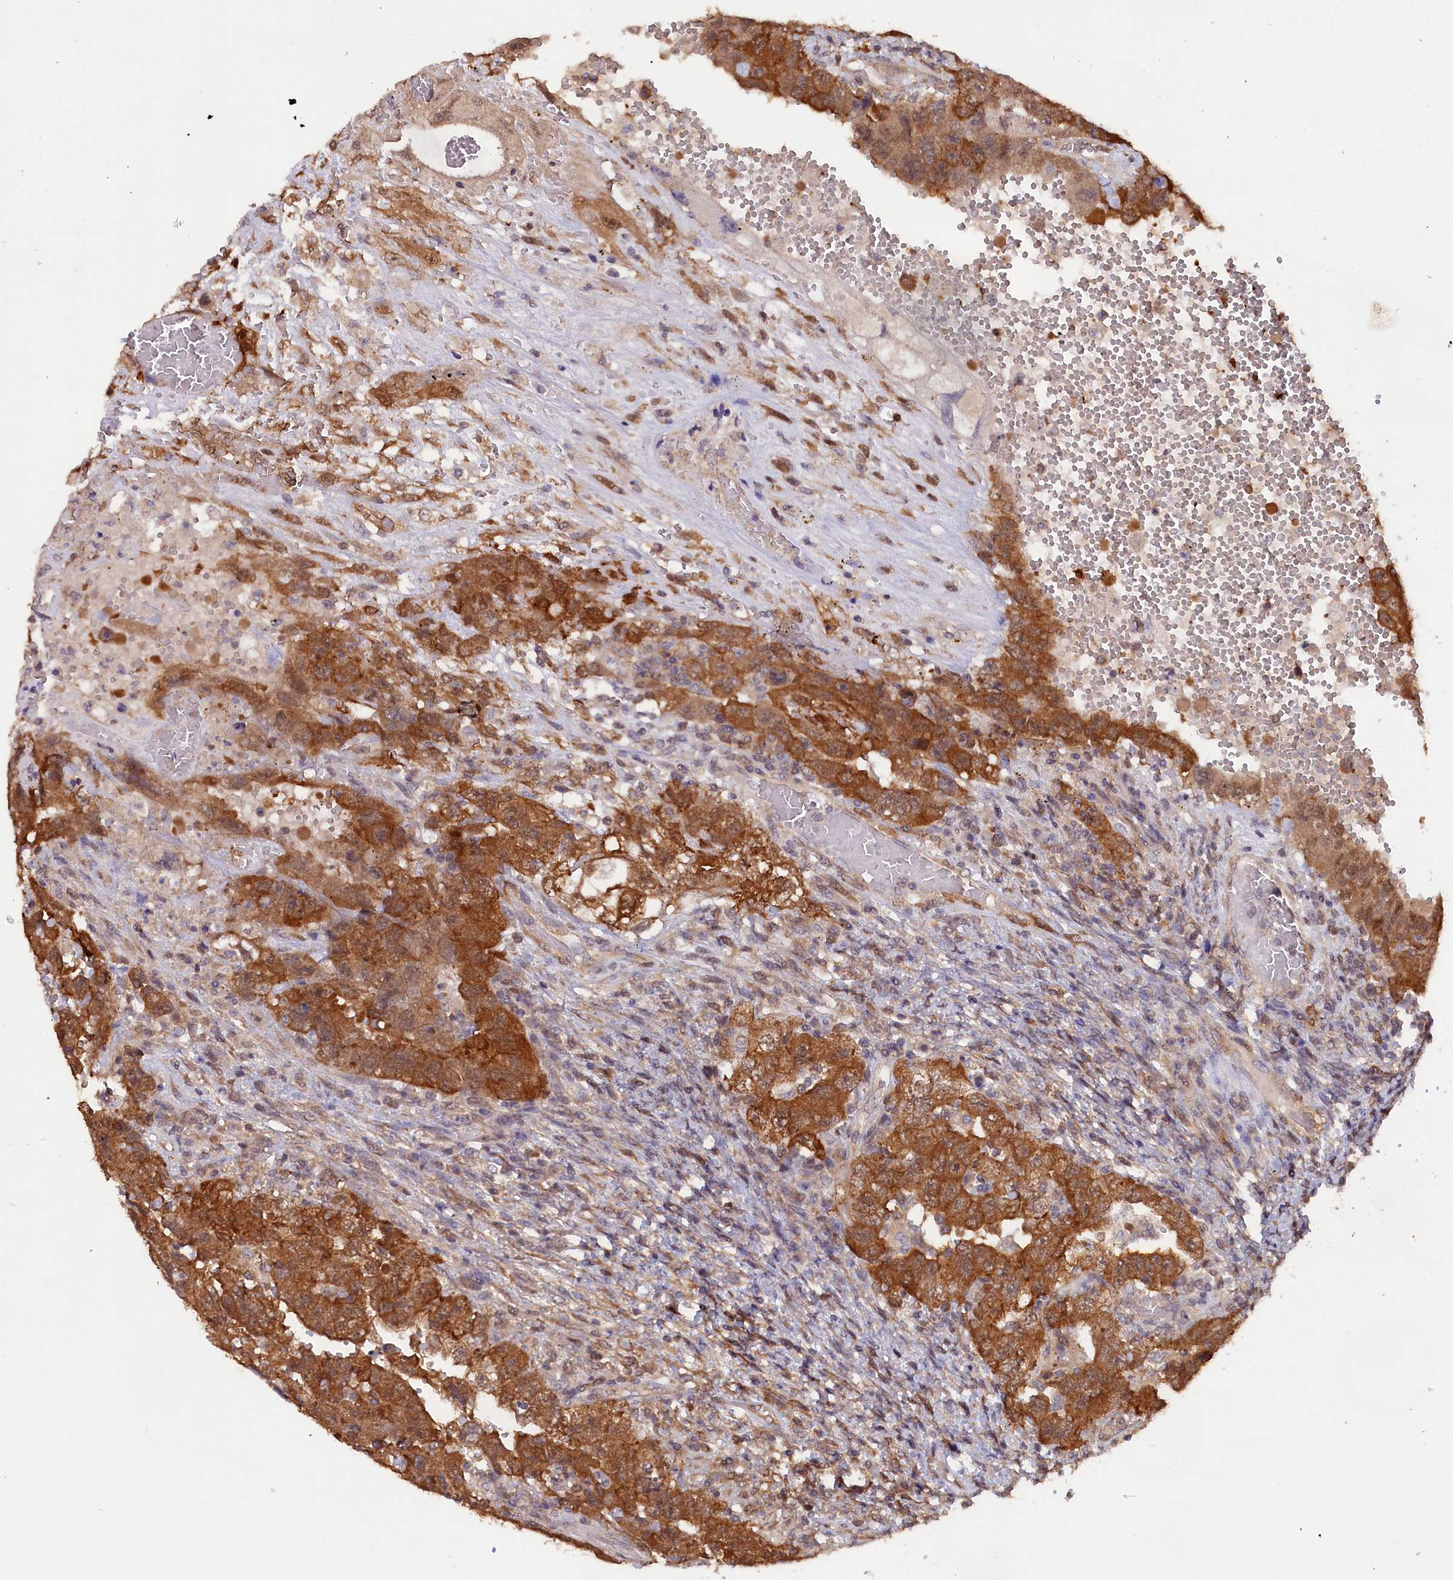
{"staining": {"intensity": "moderate", "quantity": ">75%", "location": "cytoplasmic/membranous,nuclear"}, "tissue": "testis cancer", "cell_type": "Tumor cells", "image_type": "cancer", "snomed": [{"axis": "morphology", "description": "Carcinoma, Embryonal, NOS"}, {"axis": "topography", "description": "Testis"}], "caption": "This is a photomicrograph of immunohistochemistry staining of testis cancer, which shows moderate expression in the cytoplasmic/membranous and nuclear of tumor cells.", "gene": "JPT2", "patient": {"sex": "male", "age": 26}}